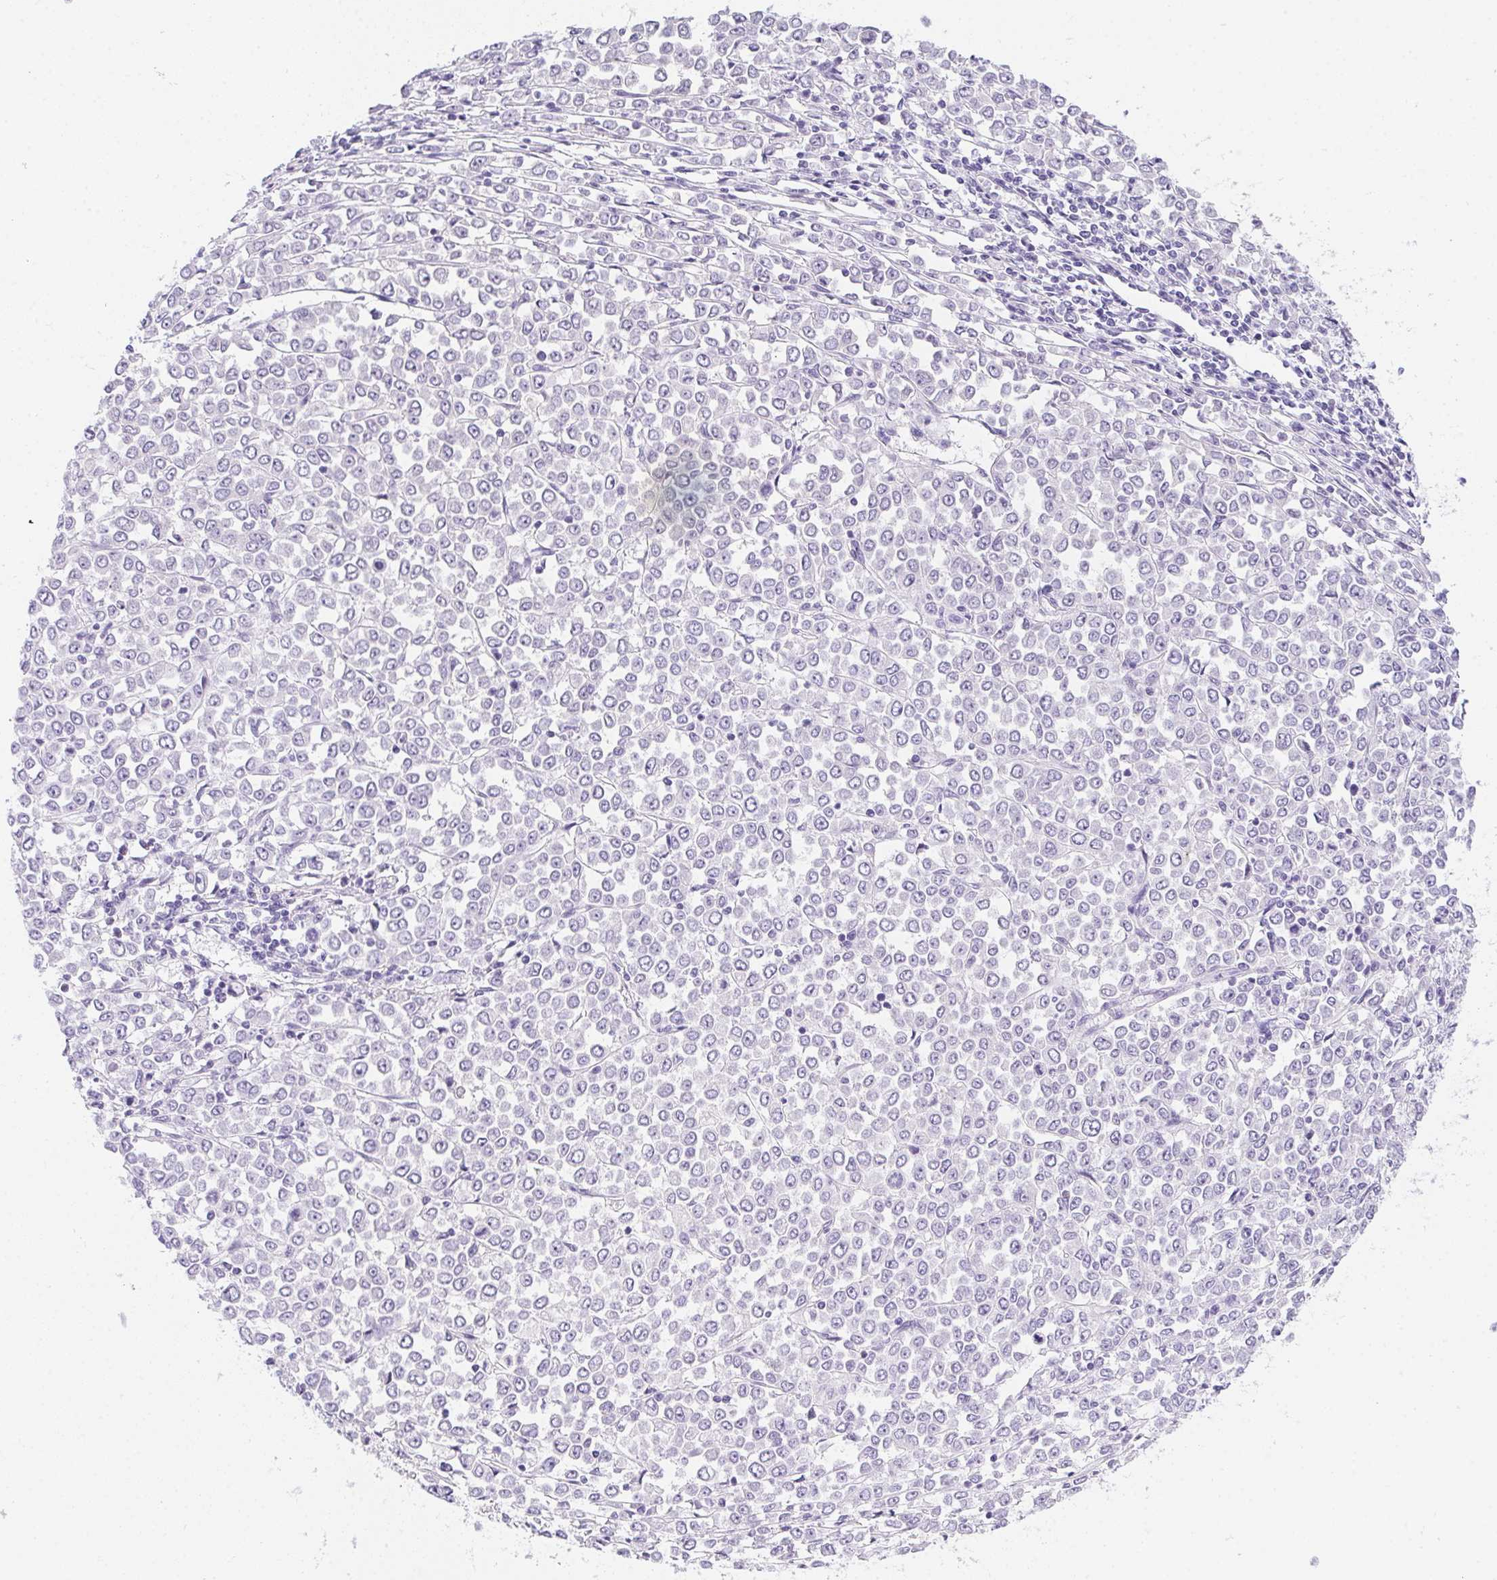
{"staining": {"intensity": "negative", "quantity": "none", "location": "none"}, "tissue": "stomach cancer", "cell_type": "Tumor cells", "image_type": "cancer", "snomed": [{"axis": "morphology", "description": "Adenocarcinoma, NOS"}, {"axis": "topography", "description": "Stomach, upper"}], "caption": "Immunohistochemical staining of stomach cancer (adenocarcinoma) demonstrates no significant expression in tumor cells.", "gene": "PRKAA1", "patient": {"sex": "male", "age": 70}}